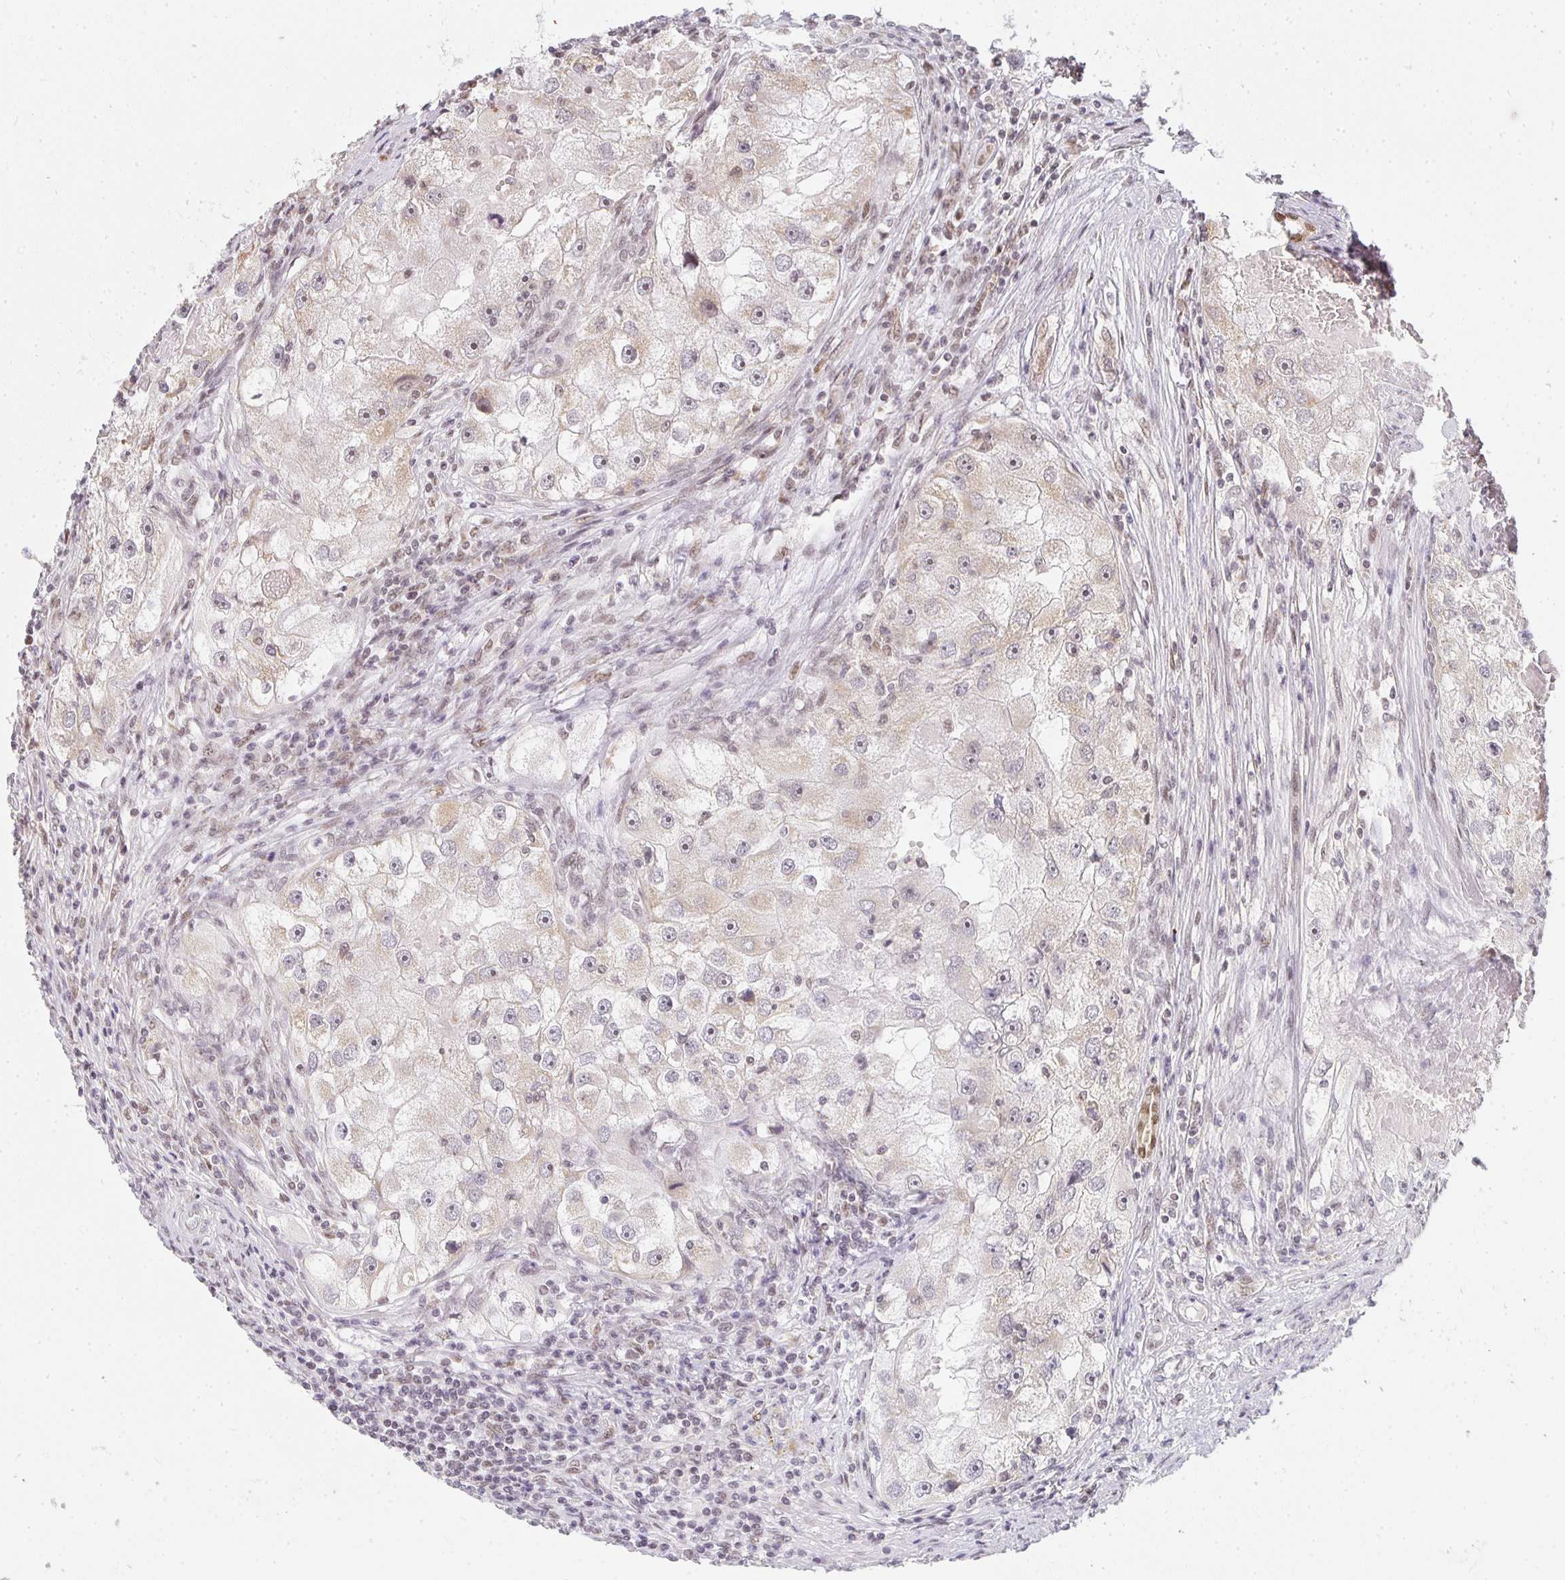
{"staining": {"intensity": "weak", "quantity": "25%-75%", "location": "cytoplasmic/membranous"}, "tissue": "renal cancer", "cell_type": "Tumor cells", "image_type": "cancer", "snomed": [{"axis": "morphology", "description": "Adenocarcinoma, NOS"}, {"axis": "topography", "description": "Kidney"}], "caption": "Weak cytoplasmic/membranous protein staining is seen in approximately 25%-75% of tumor cells in renal cancer.", "gene": "SMARCA2", "patient": {"sex": "male", "age": 63}}